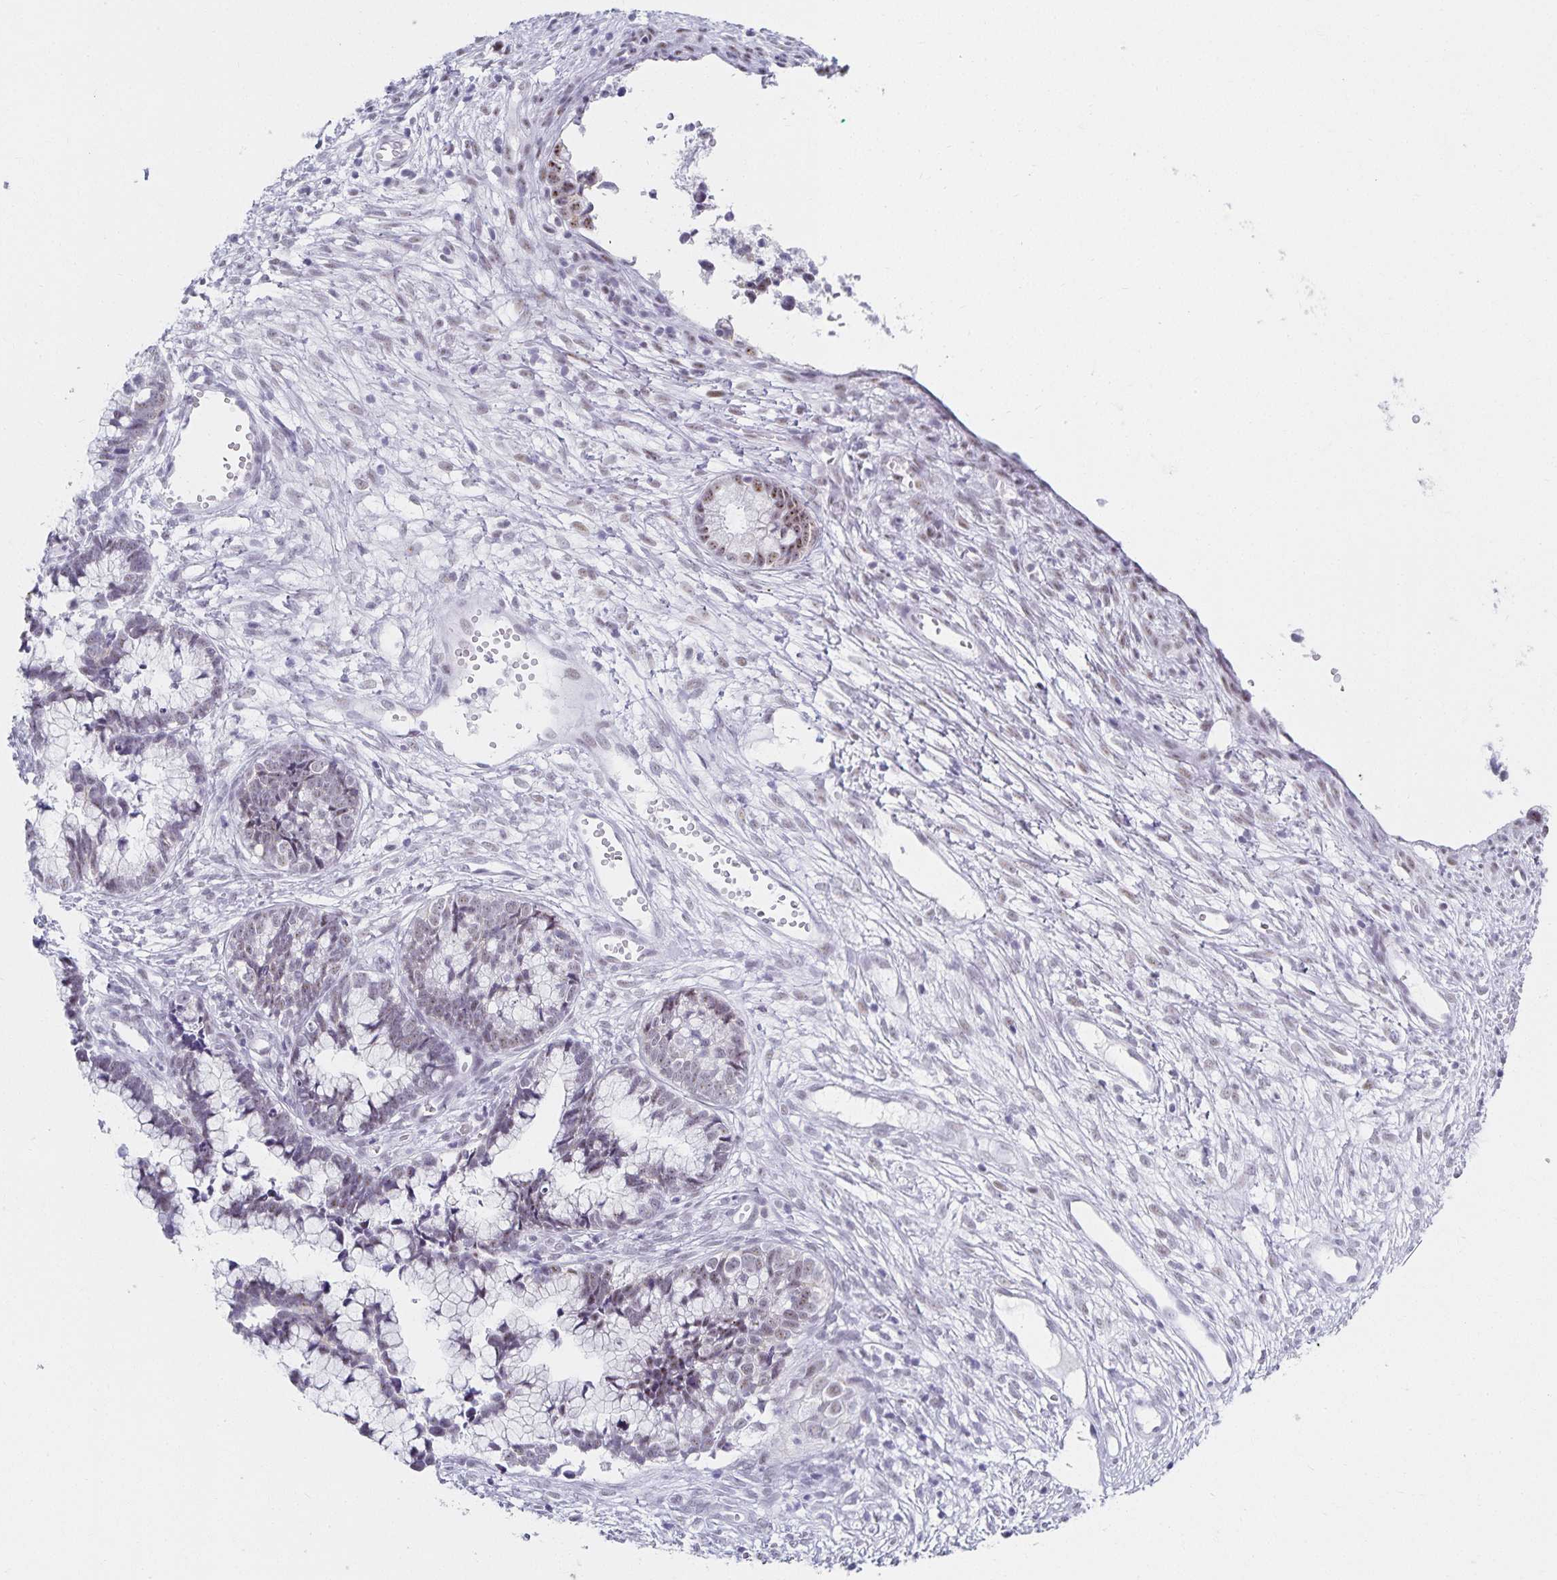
{"staining": {"intensity": "moderate", "quantity": "<25%", "location": "nuclear"}, "tissue": "cervical cancer", "cell_type": "Tumor cells", "image_type": "cancer", "snomed": [{"axis": "morphology", "description": "Adenocarcinoma, NOS"}, {"axis": "topography", "description": "Cervix"}], "caption": "Protein analysis of adenocarcinoma (cervical) tissue exhibits moderate nuclear expression in about <25% of tumor cells.", "gene": "C20orf85", "patient": {"sex": "female", "age": 44}}